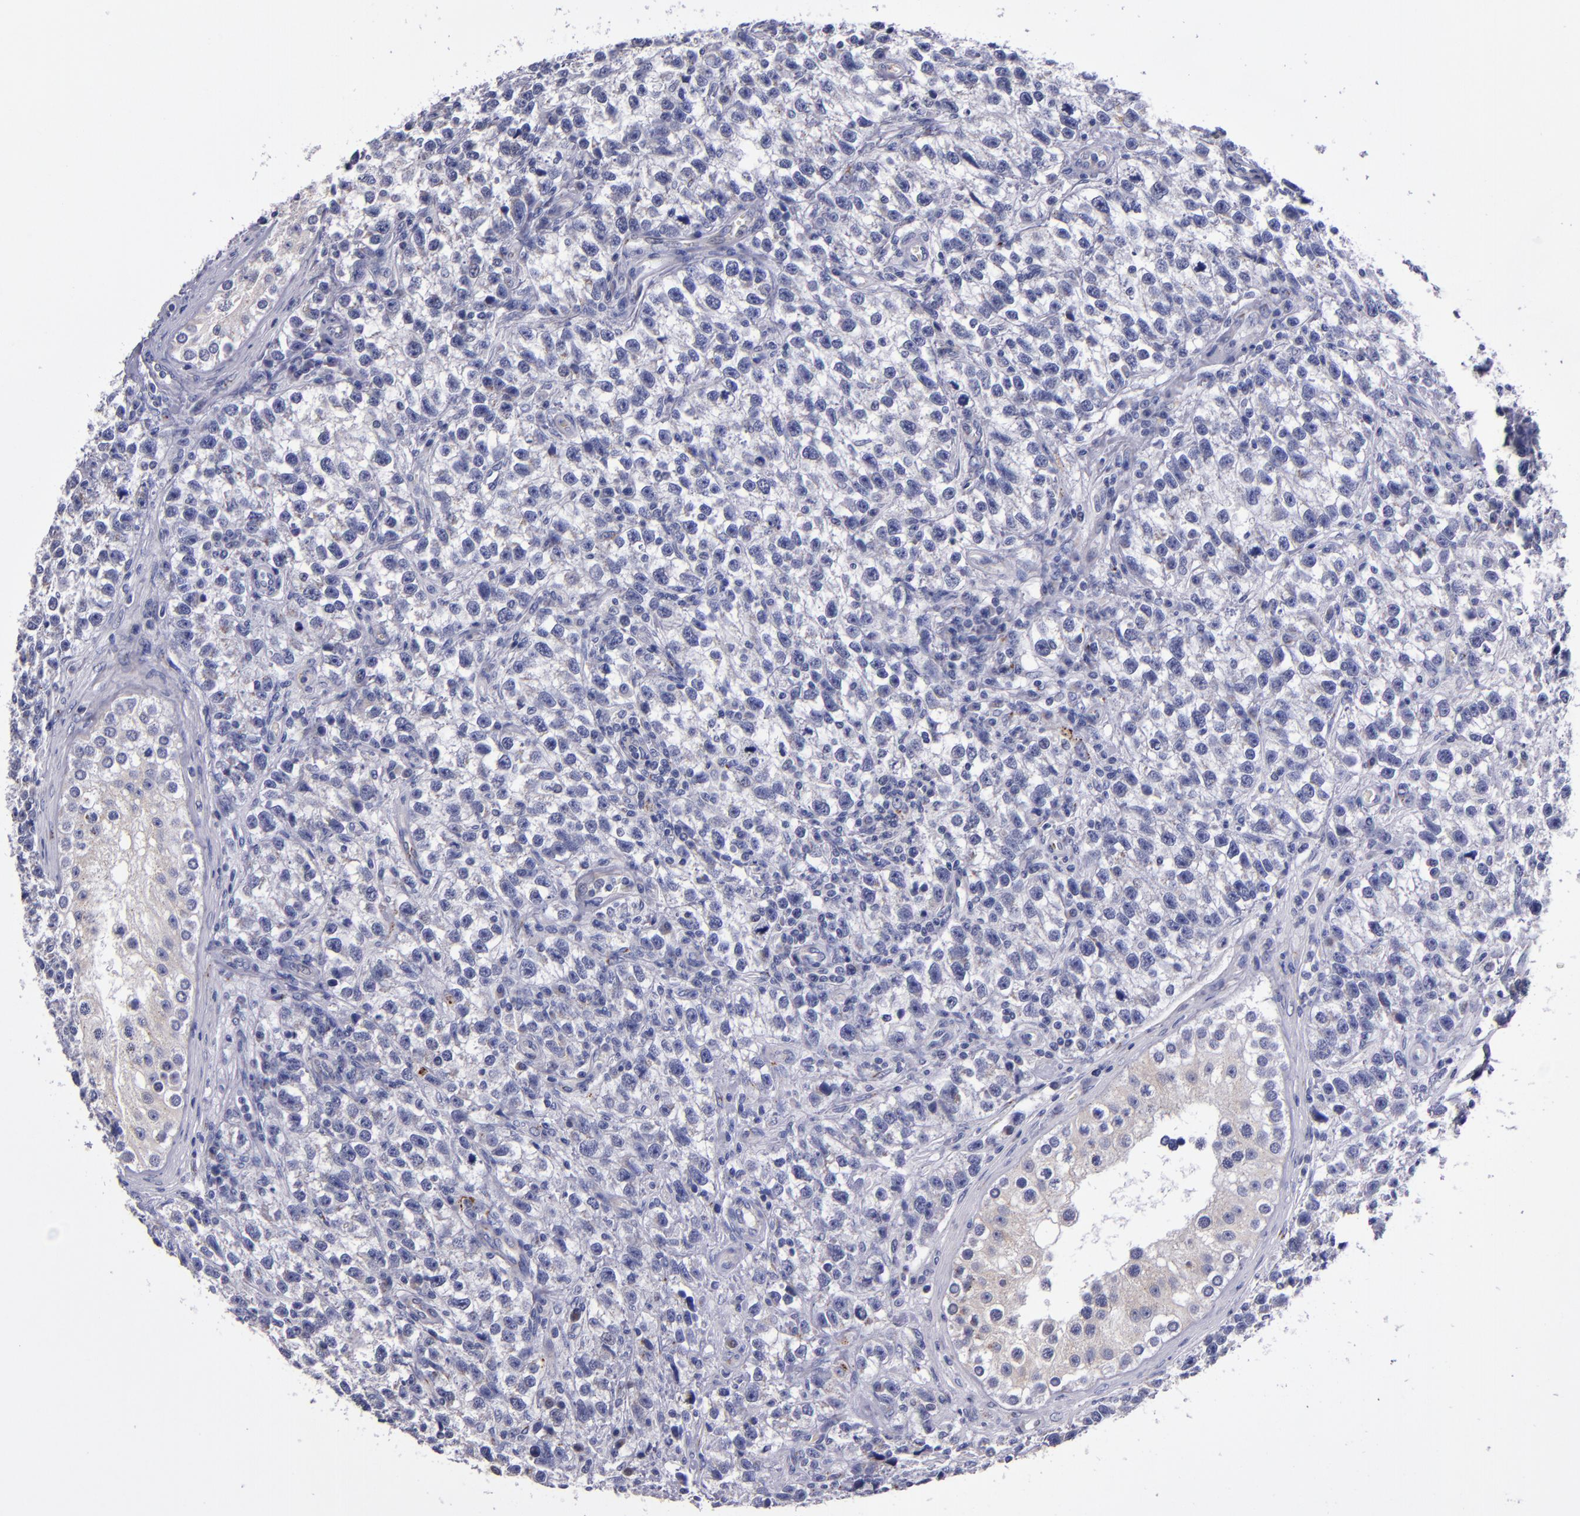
{"staining": {"intensity": "weak", "quantity": "<25%", "location": "cytoplasmic/membranous"}, "tissue": "testis cancer", "cell_type": "Tumor cells", "image_type": "cancer", "snomed": [{"axis": "morphology", "description": "Seminoma, NOS"}, {"axis": "topography", "description": "Testis"}], "caption": "This is an immunohistochemistry photomicrograph of testis cancer. There is no positivity in tumor cells.", "gene": "RAB41", "patient": {"sex": "male", "age": 38}}